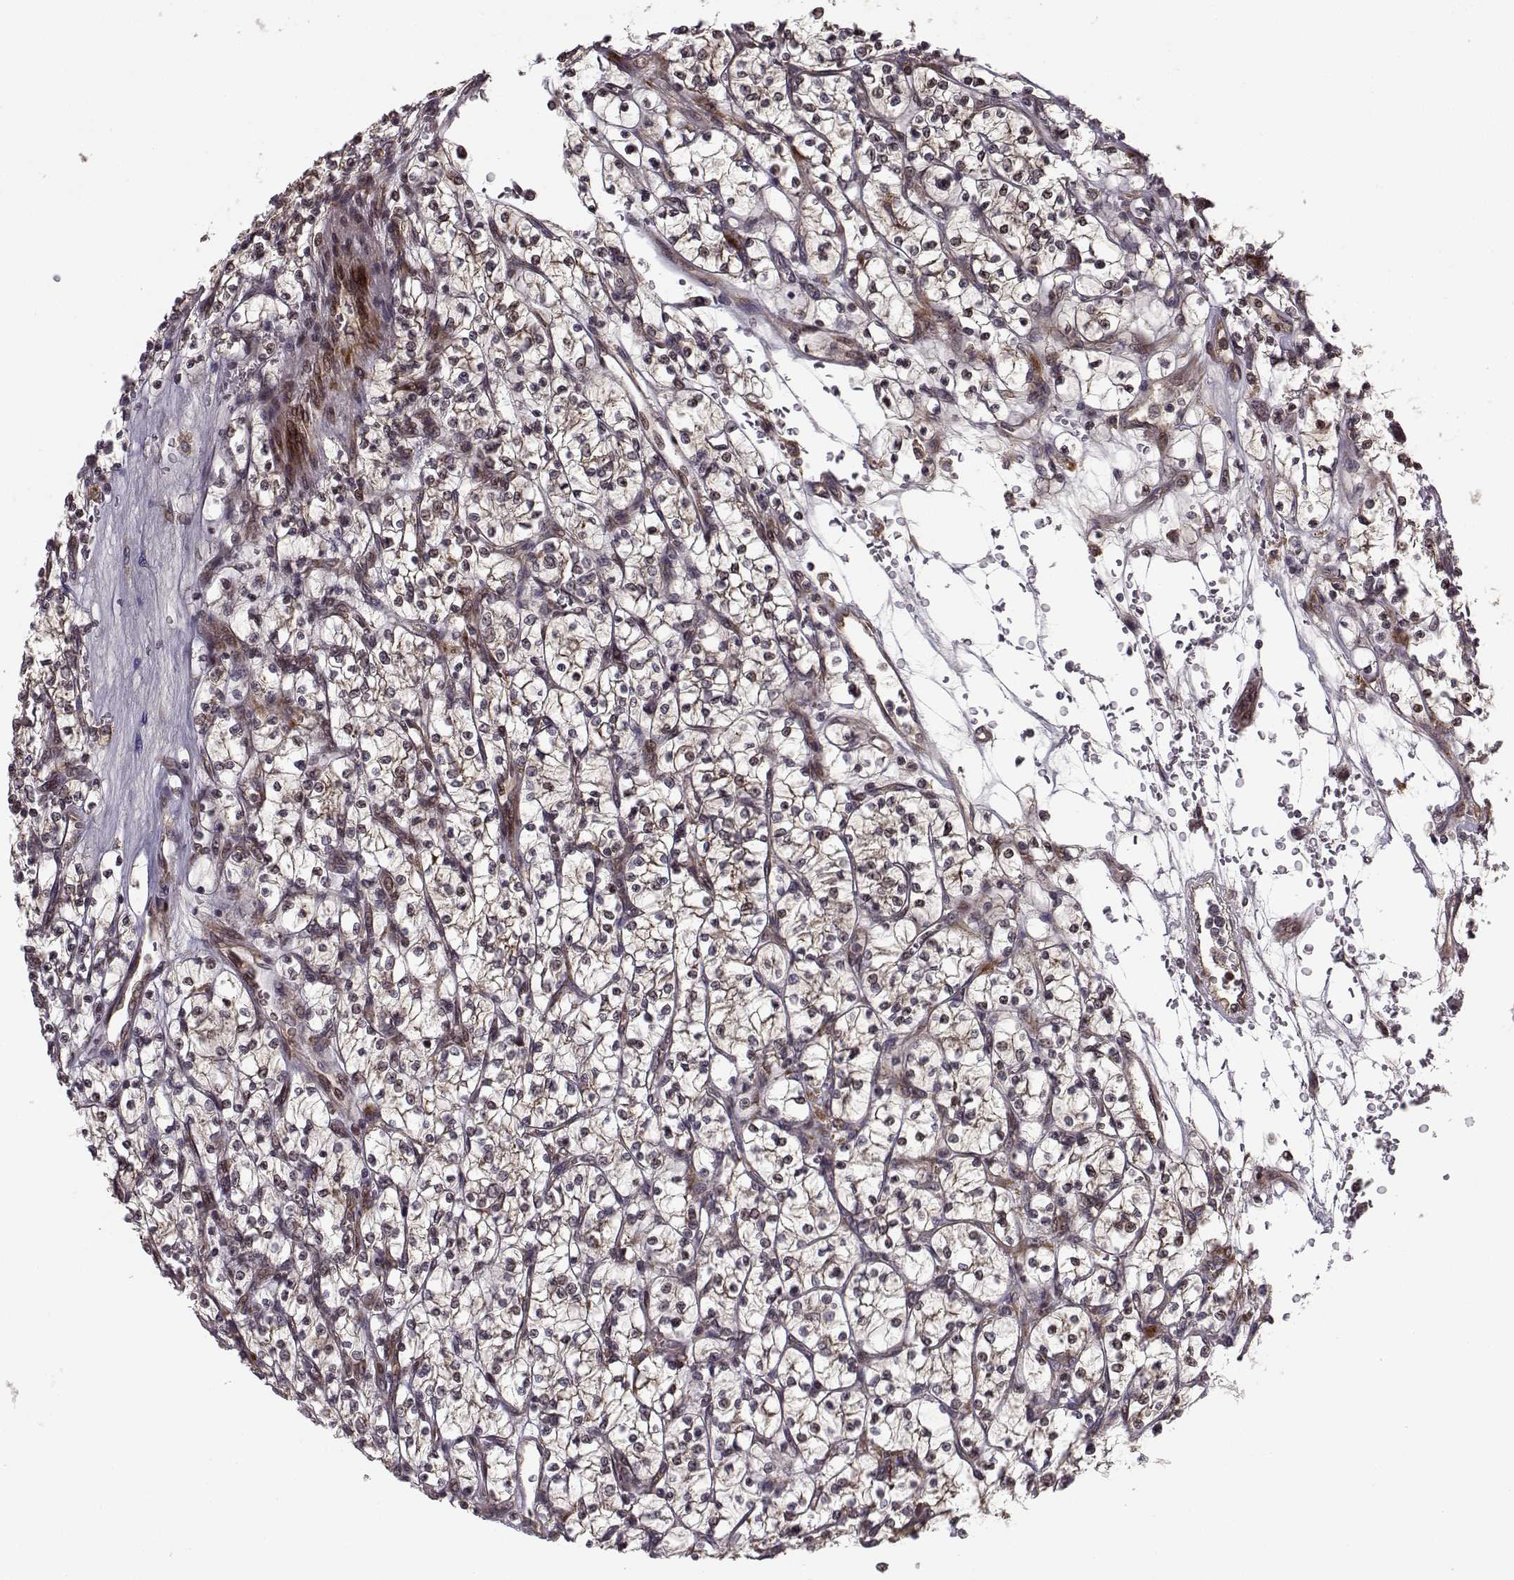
{"staining": {"intensity": "moderate", "quantity": "25%-75%", "location": "cytoplasmic/membranous"}, "tissue": "renal cancer", "cell_type": "Tumor cells", "image_type": "cancer", "snomed": [{"axis": "morphology", "description": "Adenocarcinoma, NOS"}, {"axis": "topography", "description": "Kidney"}], "caption": "DAB (3,3'-diaminobenzidine) immunohistochemical staining of renal adenocarcinoma shows moderate cytoplasmic/membranous protein expression in about 25%-75% of tumor cells.", "gene": "RPL31", "patient": {"sex": "female", "age": 64}}